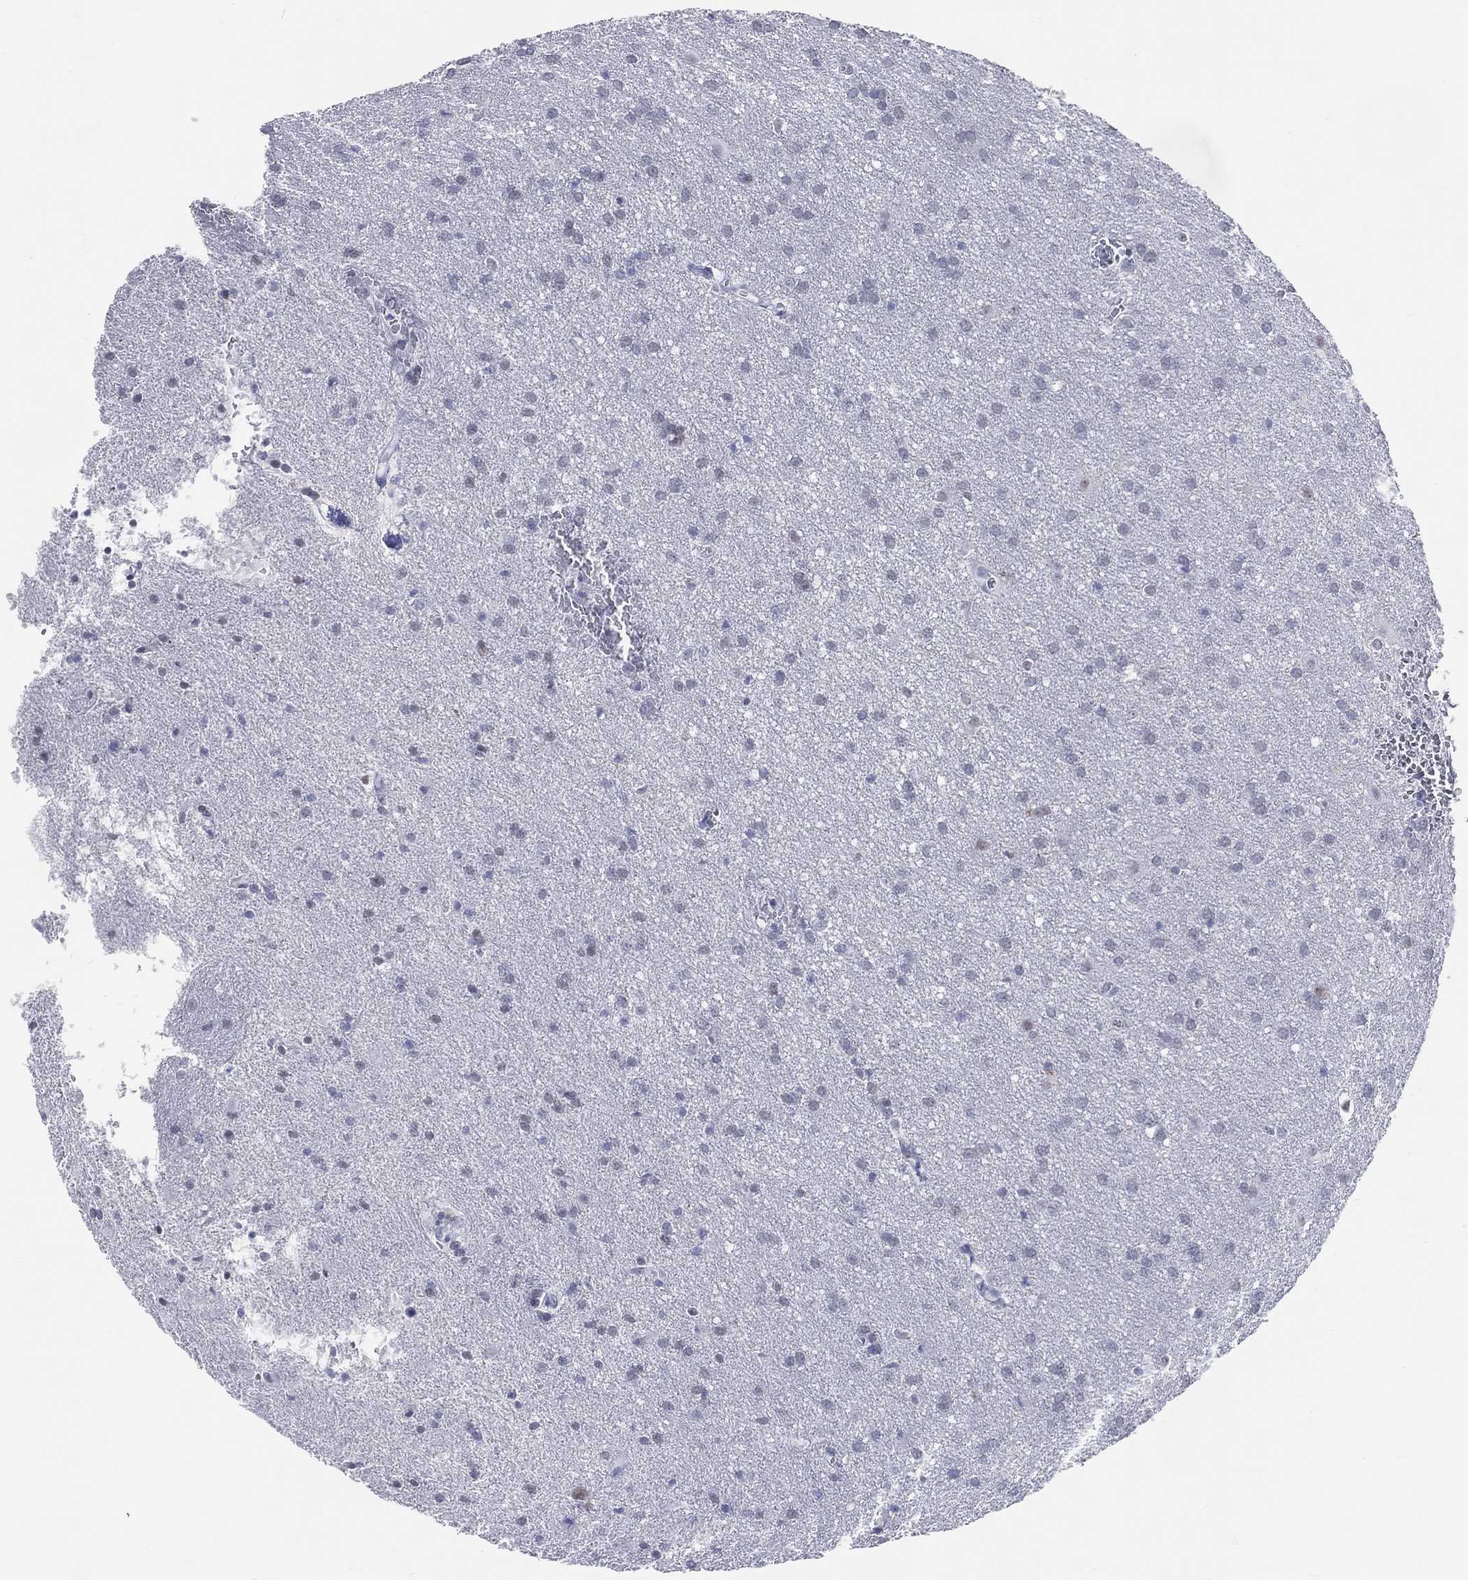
{"staining": {"intensity": "negative", "quantity": "none", "location": "none"}, "tissue": "glioma", "cell_type": "Tumor cells", "image_type": "cancer", "snomed": [{"axis": "morphology", "description": "Glioma, malignant, Low grade"}, {"axis": "topography", "description": "Brain"}], "caption": "This is an IHC photomicrograph of human low-grade glioma (malignant). There is no expression in tumor cells.", "gene": "CFAP58", "patient": {"sex": "male", "age": 58}}